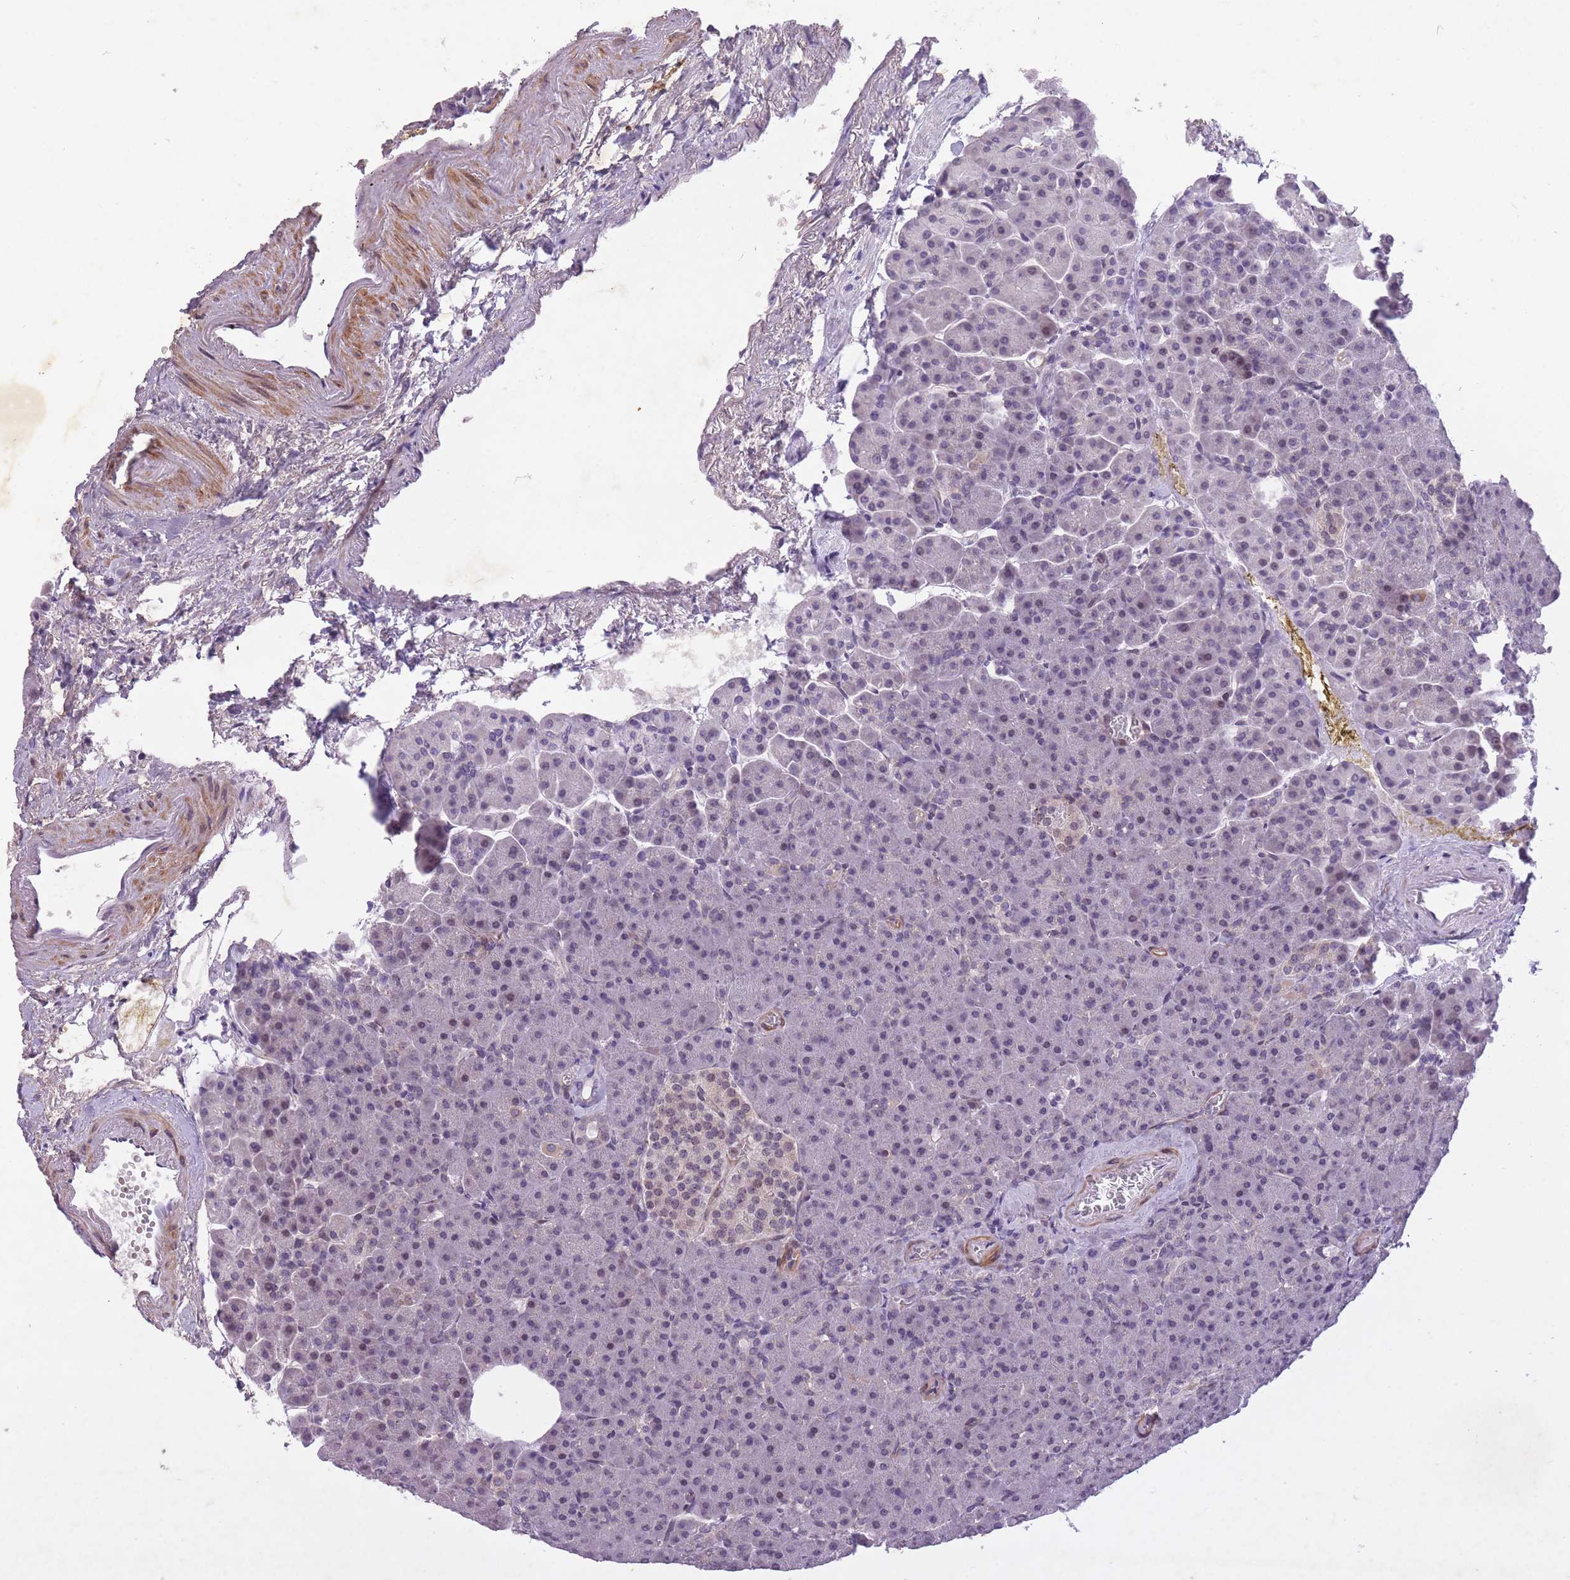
{"staining": {"intensity": "weak", "quantity": "25%-75%", "location": "nuclear"}, "tissue": "pancreas", "cell_type": "Exocrine glandular cells", "image_type": "normal", "snomed": [{"axis": "morphology", "description": "Normal tissue, NOS"}, {"axis": "topography", "description": "Pancreas"}], "caption": "Exocrine glandular cells demonstrate low levels of weak nuclear expression in approximately 25%-75% of cells in normal pancreas. Using DAB (3,3'-diaminobenzidine) (brown) and hematoxylin (blue) stains, captured at high magnification using brightfield microscopy.", "gene": "CBX6", "patient": {"sex": "female", "age": 74}}